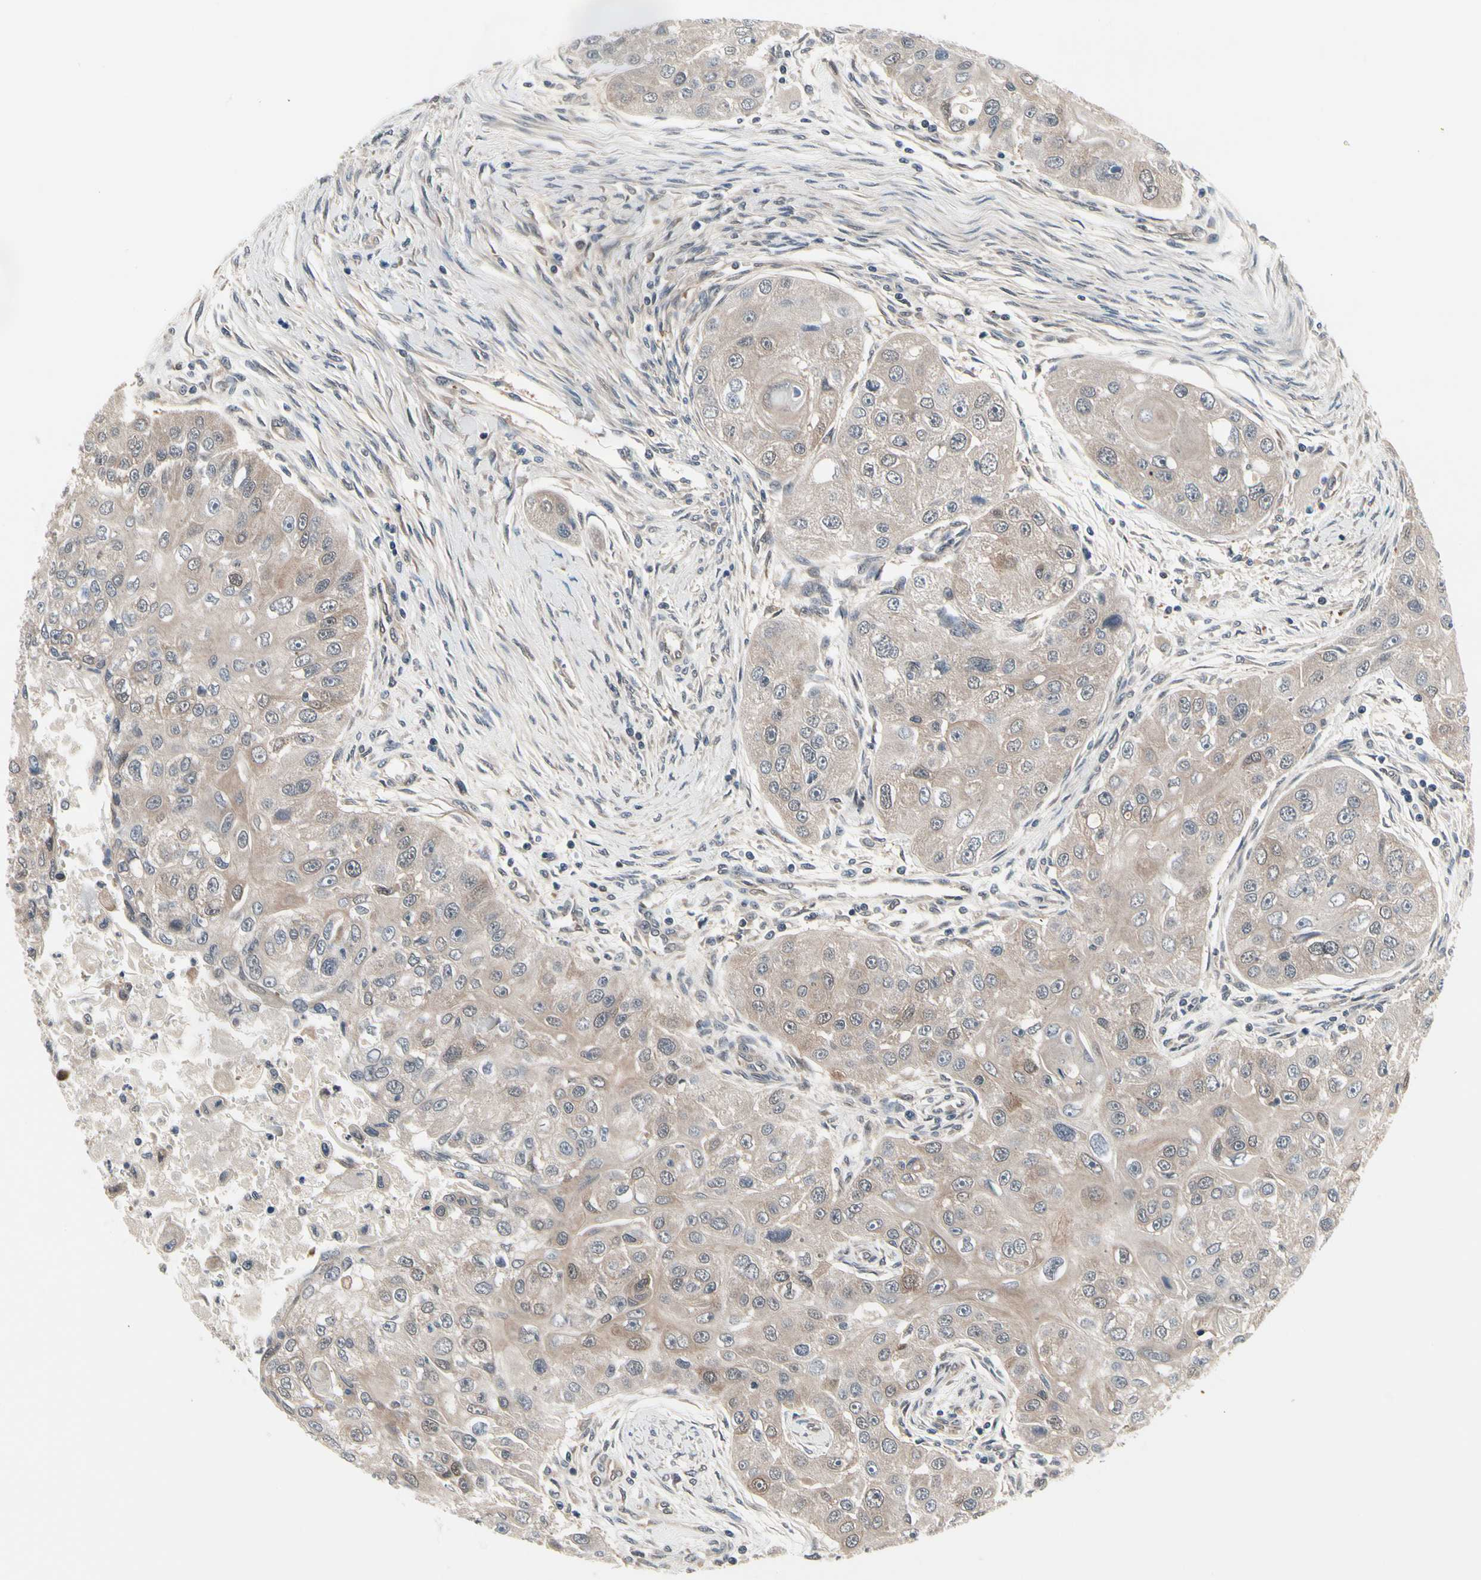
{"staining": {"intensity": "weak", "quantity": ">75%", "location": "cytoplasmic/membranous"}, "tissue": "head and neck cancer", "cell_type": "Tumor cells", "image_type": "cancer", "snomed": [{"axis": "morphology", "description": "Normal tissue, NOS"}, {"axis": "morphology", "description": "Squamous cell carcinoma, NOS"}, {"axis": "topography", "description": "Skeletal muscle"}, {"axis": "topography", "description": "Head-Neck"}], "caption": "Weak cytoplasmic/membranous protein positivity is identified in about >75% of tumor cells in head and neck squamous cell carcinoma. The protein of interest is shown in brown color, while the nuclei are stained blue.", "gene": "PRDX6", "patient": {"sex": "male", "age": 51}}